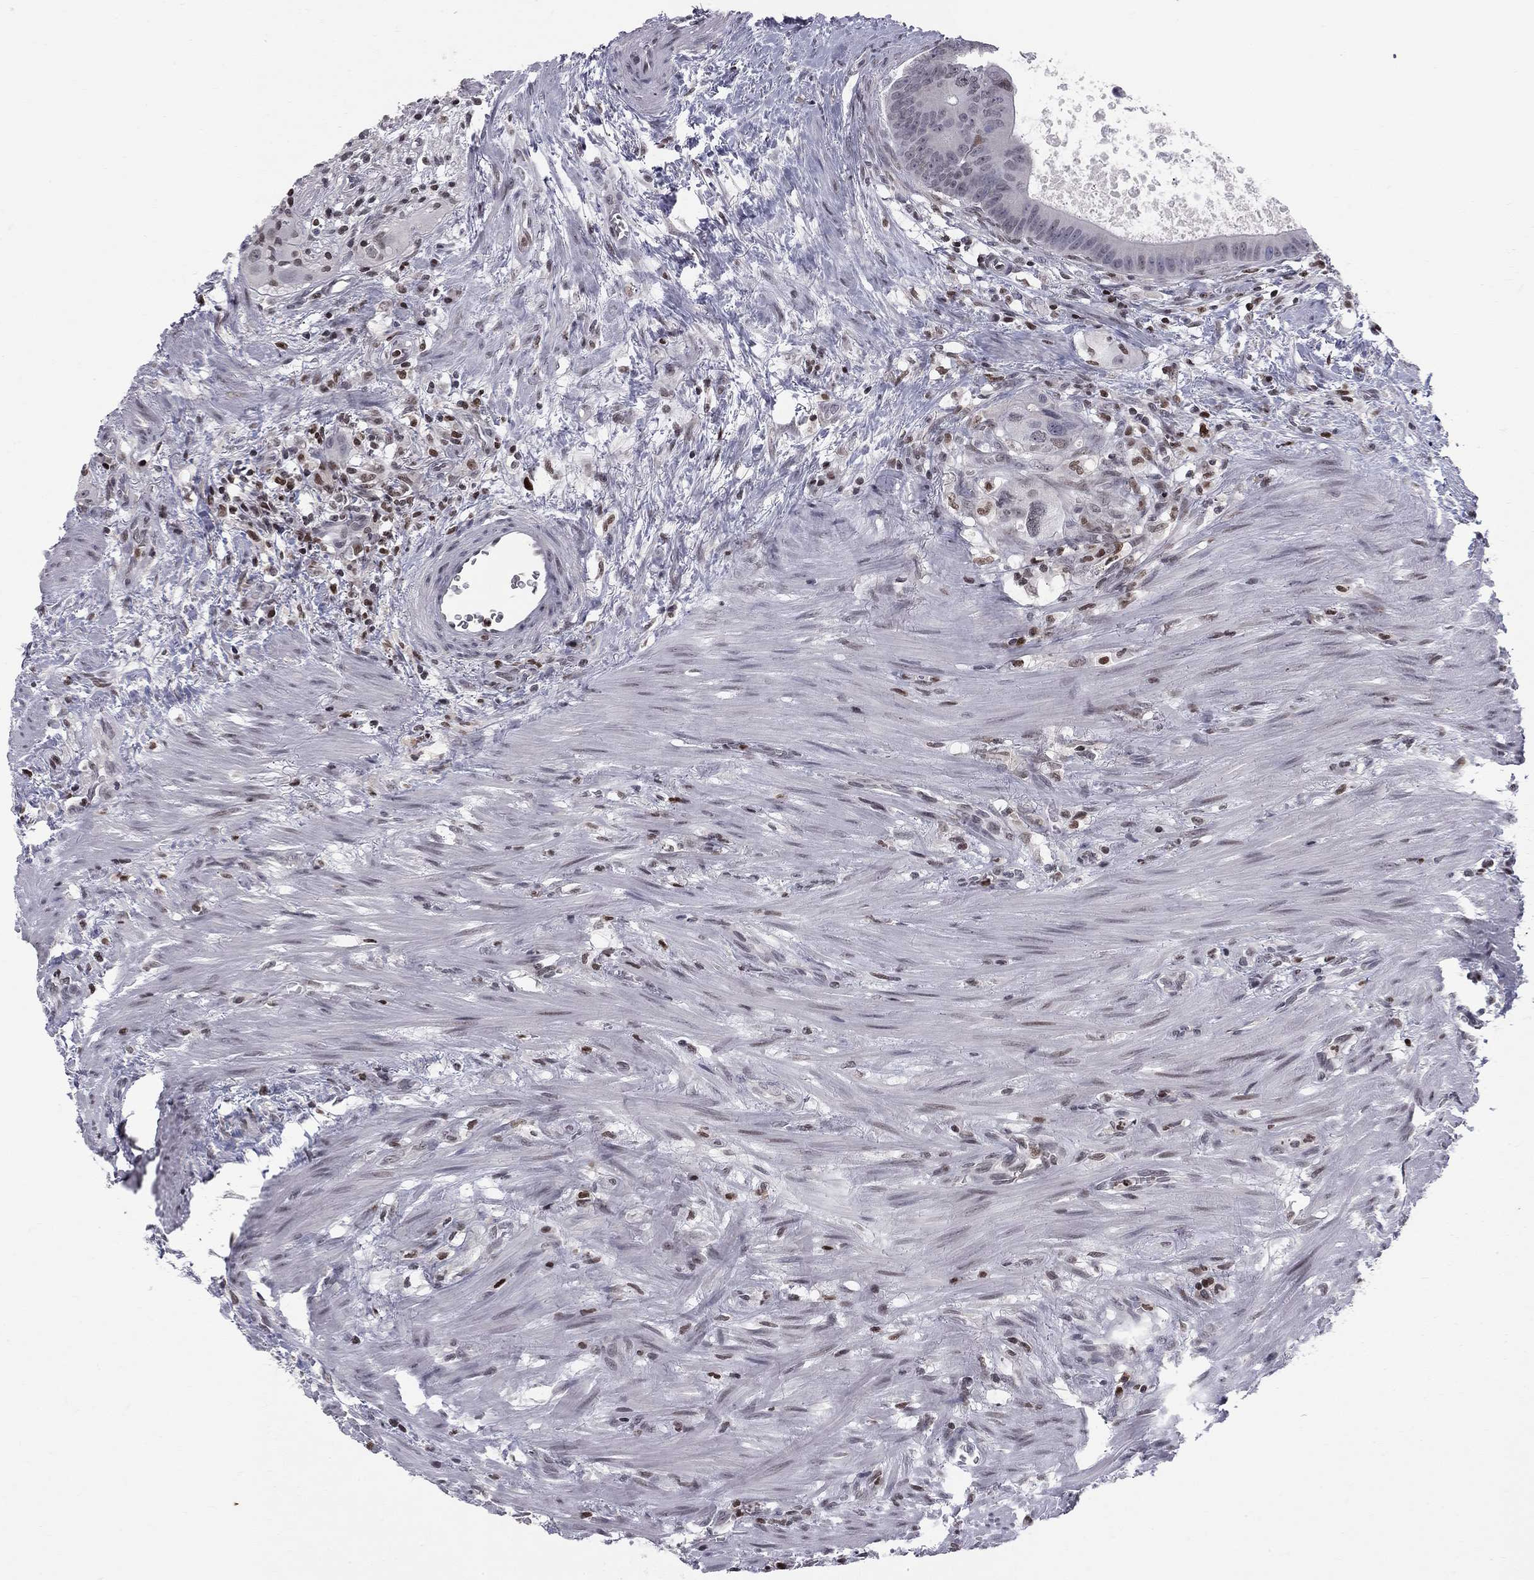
{"staining": {"intensity": "strong", "quantity": "<25%", "location": "nuclear"}, "tissue": "colorectal cancer", "cell_type": "Tumor cells", "image_type": "cancer", "snomed": [{"axis": "morphology", "description": "Adenocarcinoma, NOS"}, {"axis": "topography", "description": "Rectum"}], "caption": "Tumor cells exhibit strong nuclear positivity in approximately <25% of cells in adenocarcinoma (colorectal).", "gene": "RNASEH2C", "patient": {"sex": "male", "age": 64}}